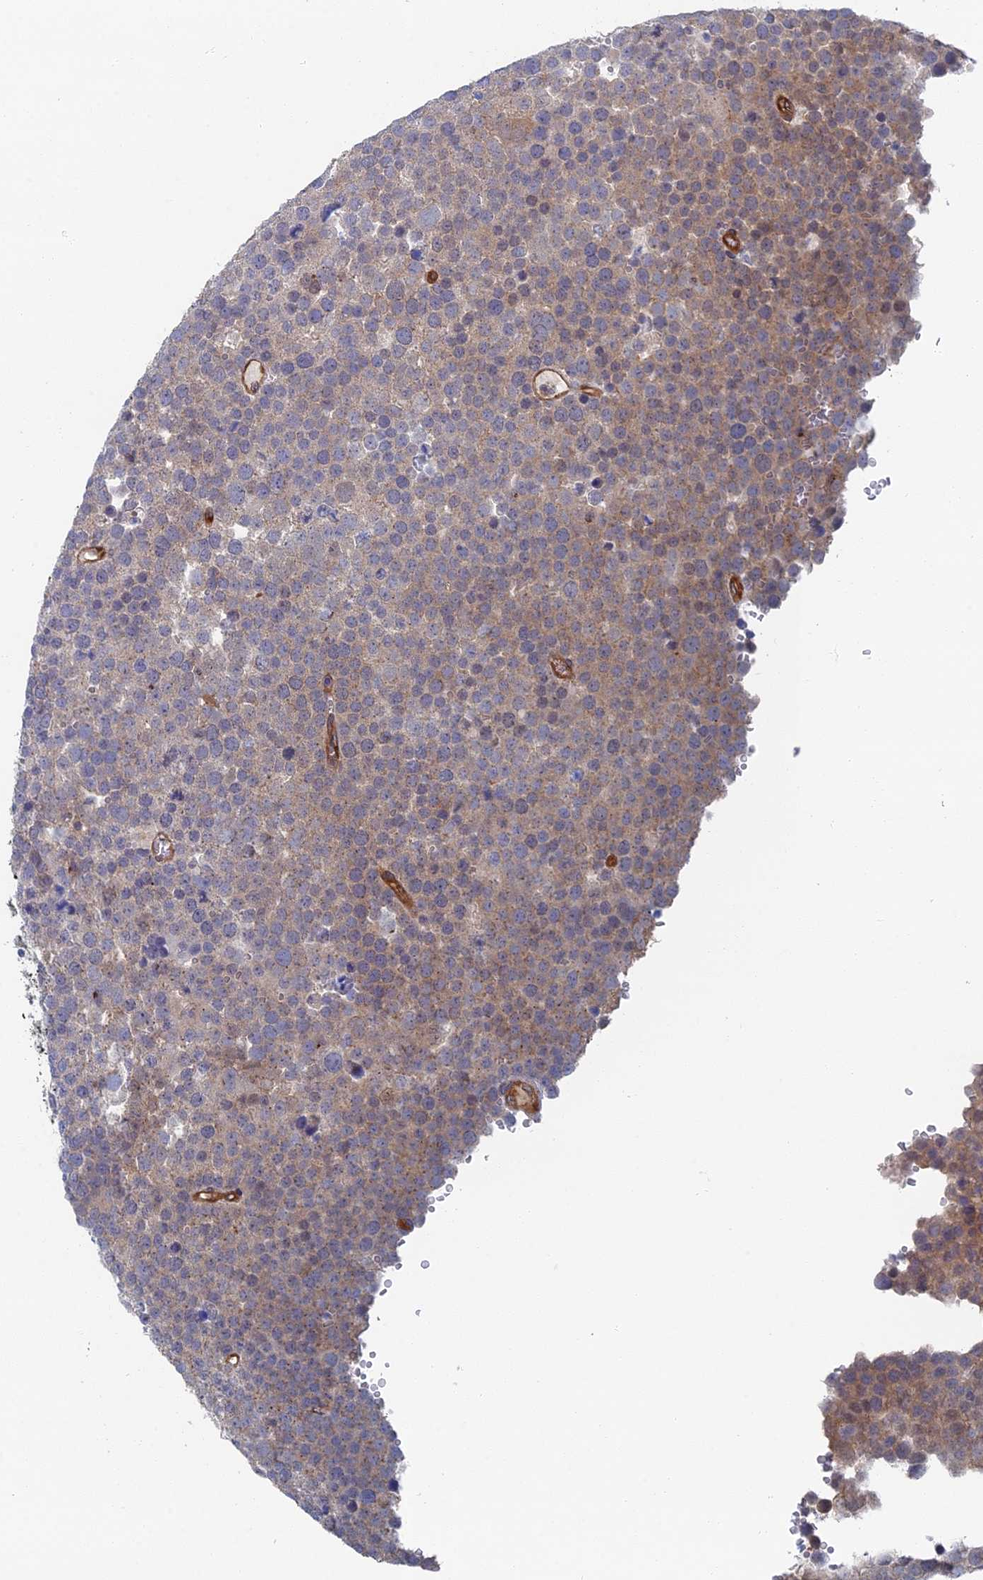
{"staining": {"intensity": "moderate", "quantity": "<25%", "location": "cytoplasmic/membranous,nuclear"}, "tissue": "testis cancer", "cell_type": "Tumor cells", "image_type": "cancer", "snomed": [{"axis": "morphology", "description": "Seminoma, NOS"}, {"axis": "topography", "description": "Testis"}], "caption": "Immunohistochemistry (IHC) (DAB (3,3'-diaminobenzidine)) staining of testis cancer shows moderate cytoplasmic/membranous and nuclear protein positivity in about <25% of tumor cells.", "gene": "ARAP3", "patient": {"sex": "male", "age": 71}}